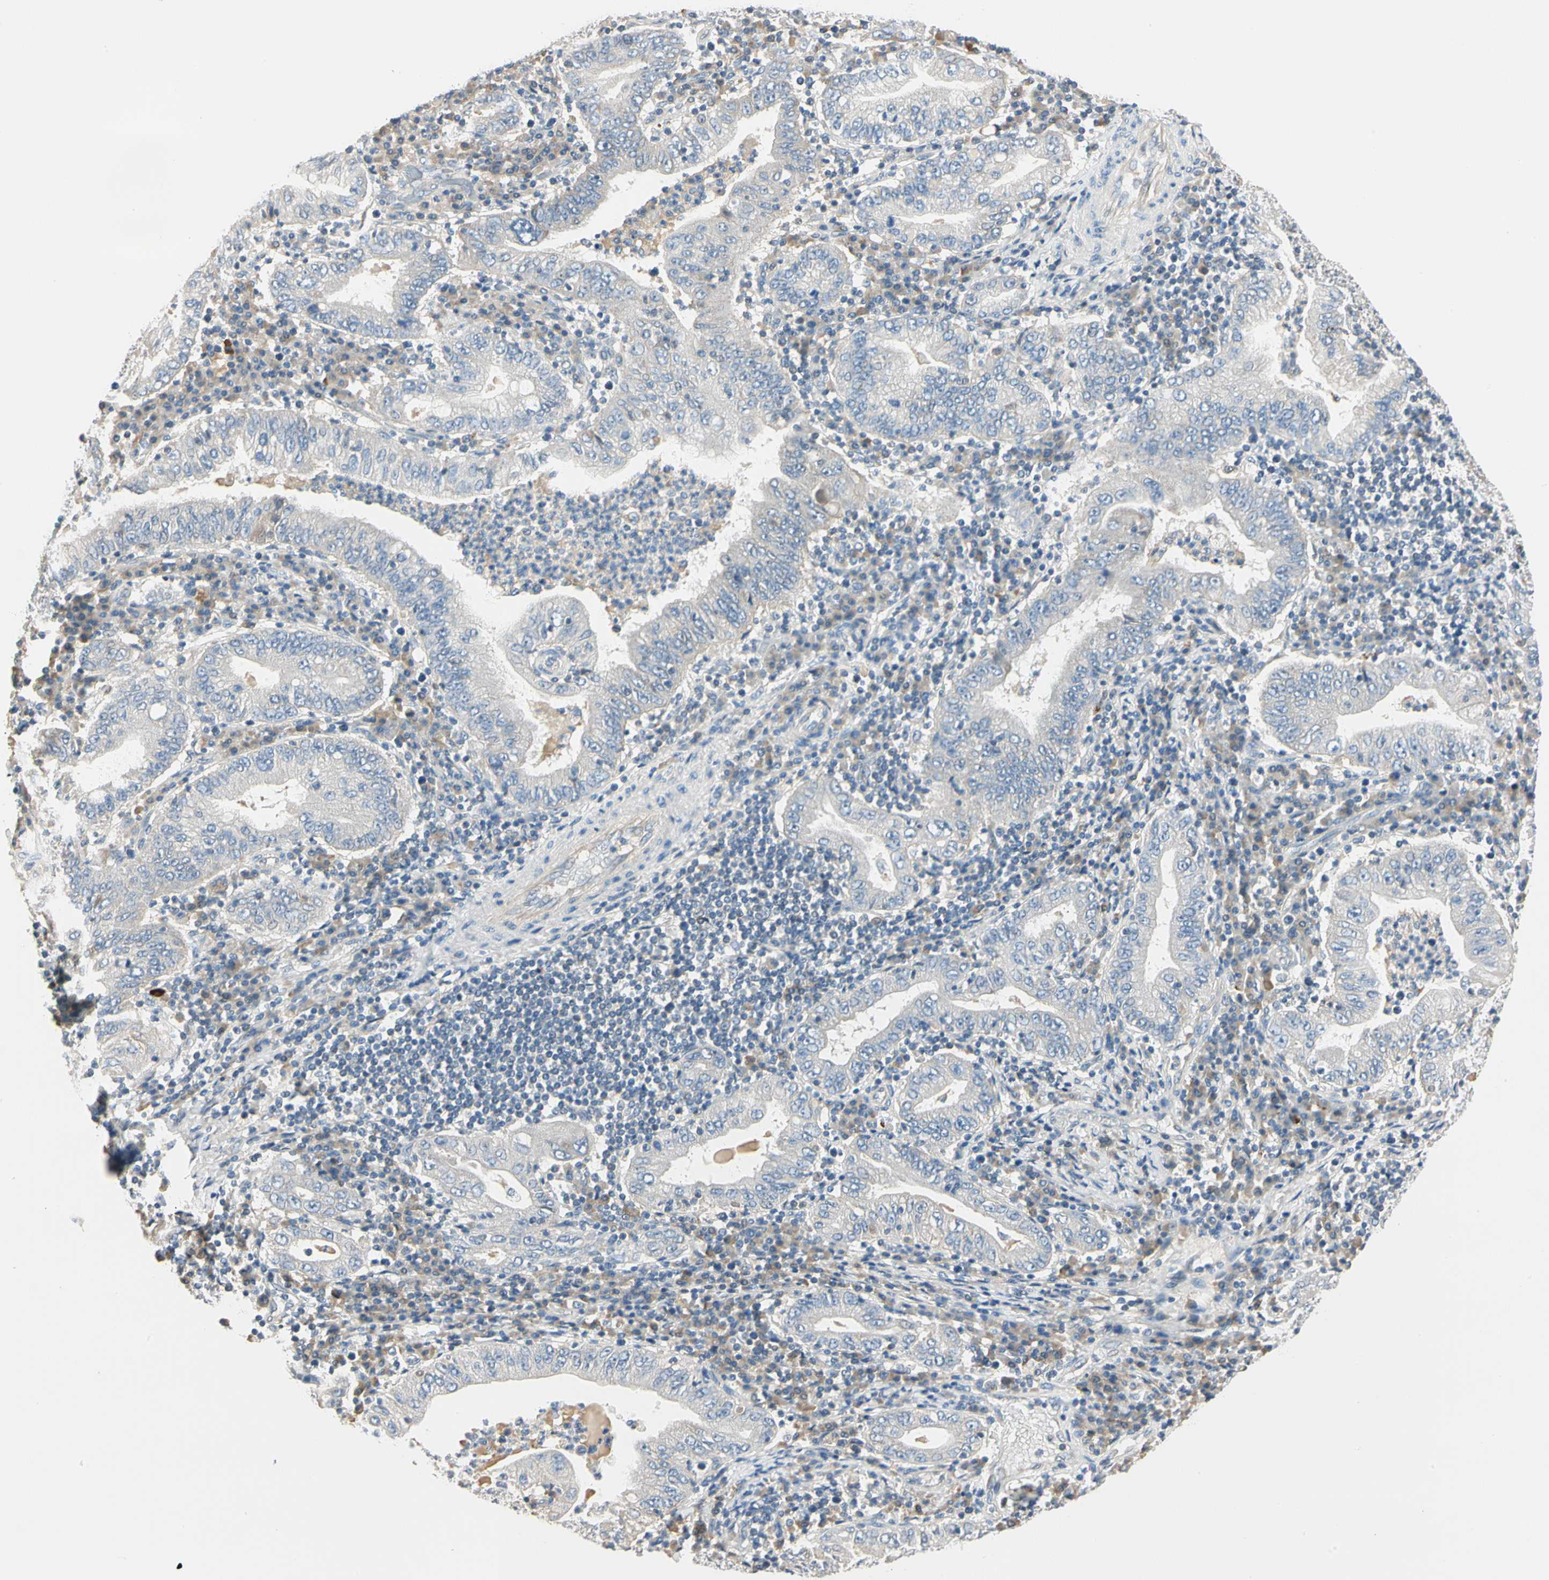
{"staining": {"intensity": "weak", "quantity": "<25%", "location": "cytoplasmic/membranous"}, "tissue": "stomach cancer", "cell_type": "Tumor cells", "image_type": "cancer", "snomed": [{"axis": "morphology", "description": "Normal tissue, NOS"}, {"axis": "morphology", "description": "Adenocarcinoma, NOS"}, {"axis": "topography", "description": "Esophagus"}, {"axis": "topography", "description": "Stomach, upper"}, {"axis": "topography", "description": "Peripheral nerve tissue"}], "caption": "DAB immunohistochemical staining of stomach cancer reveals no significant expression in tumor cells.", "gene": "GPR153", "patient": {"sex": "male", "age": 62}}